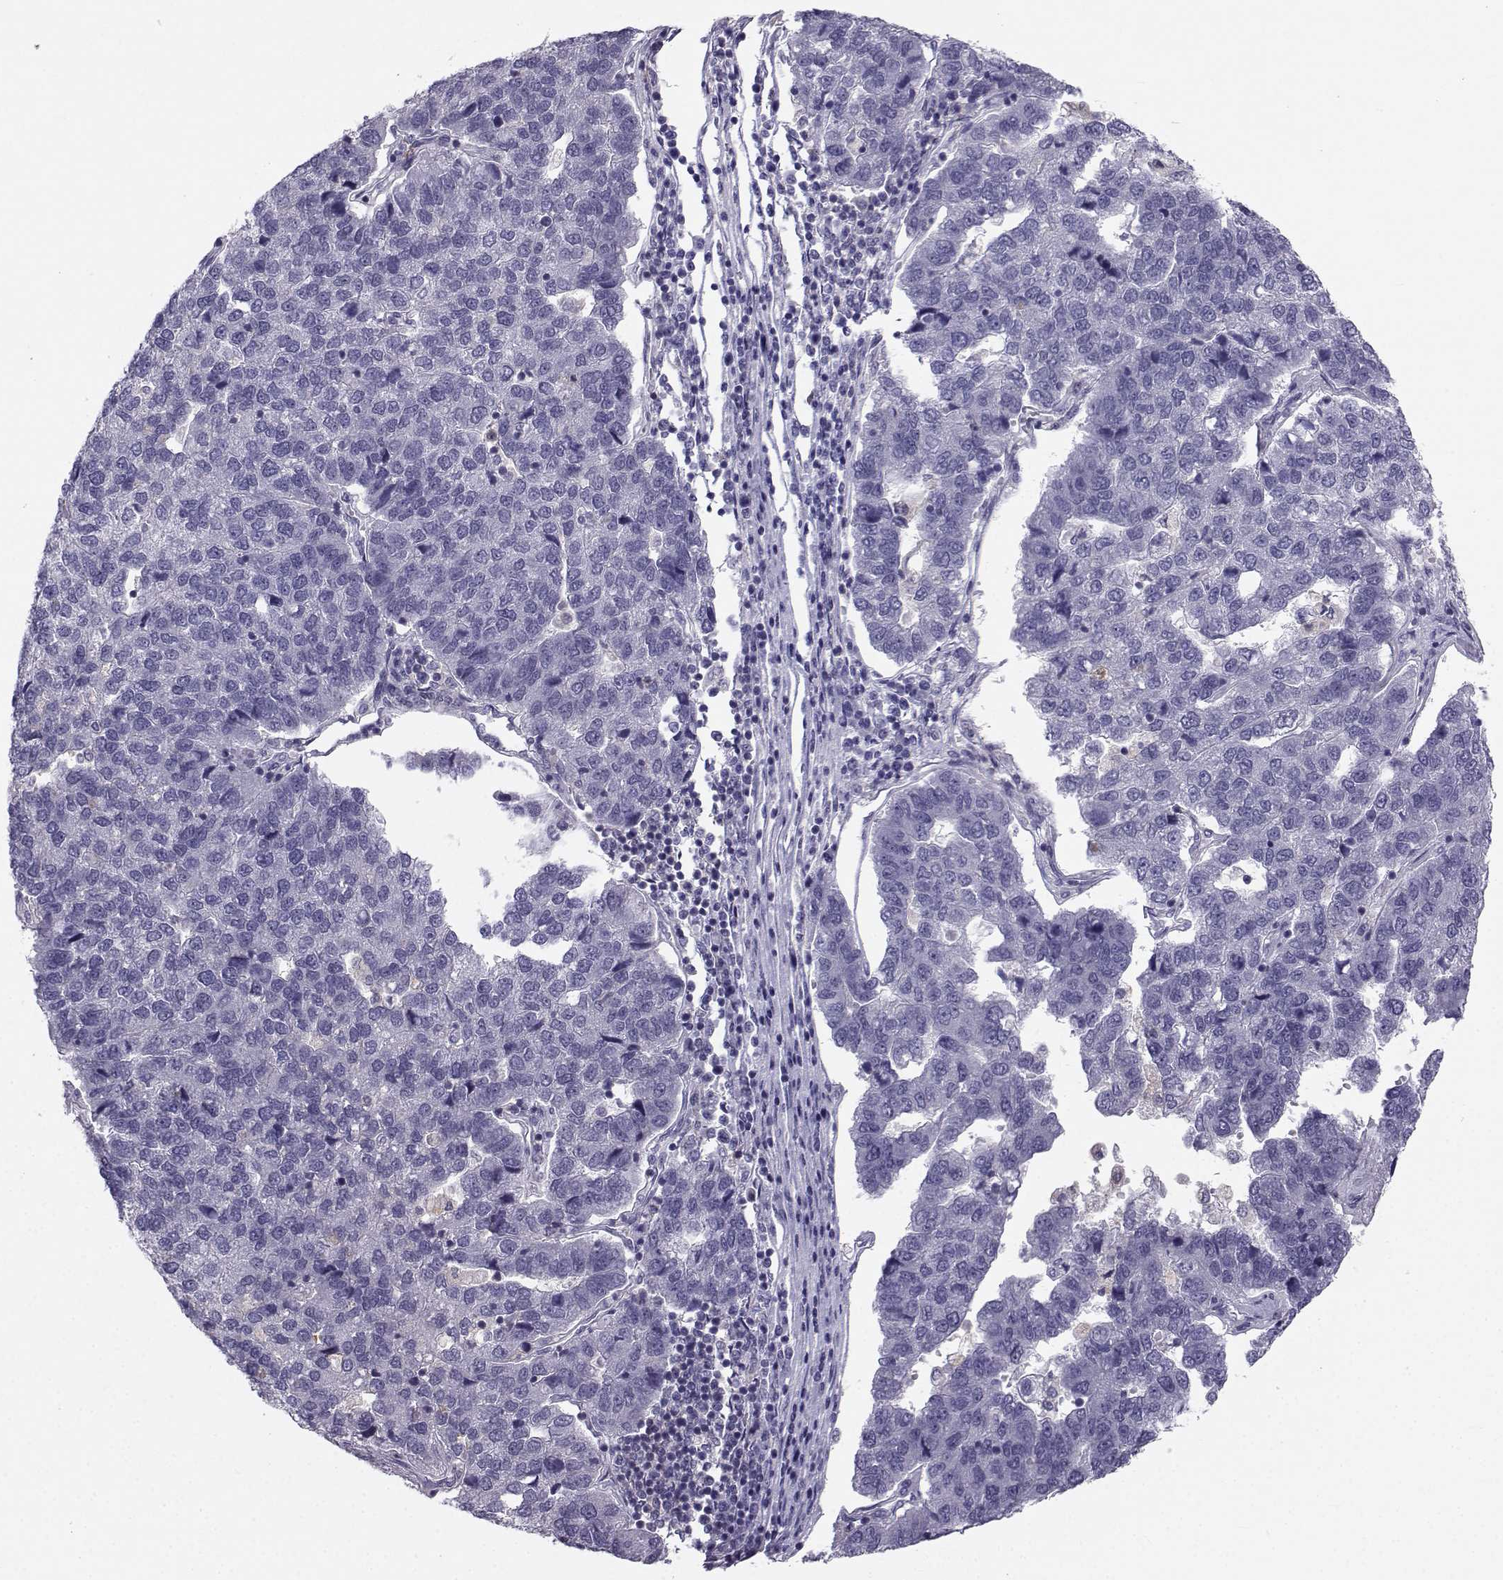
{"staining": {"intensity": "negative", "quantity": "none", "location": "none"}, "tissue": "pancreatic cancer", "cell_type": "Tumor cells", "image_type": "cancer", "snomed": [{"axis": "morphology", "description": "Adenocarcinoma, NOS"}, {"axis": "topography", "description": "Pancreas"}], "caption": "A photomicrograph of pancreatic cancer (adenocarcinoma) stained for a protein reveals no brown staining in tumor cells.", "gene": "MROH7", "patient": {"sex": "female", "age": 61}}